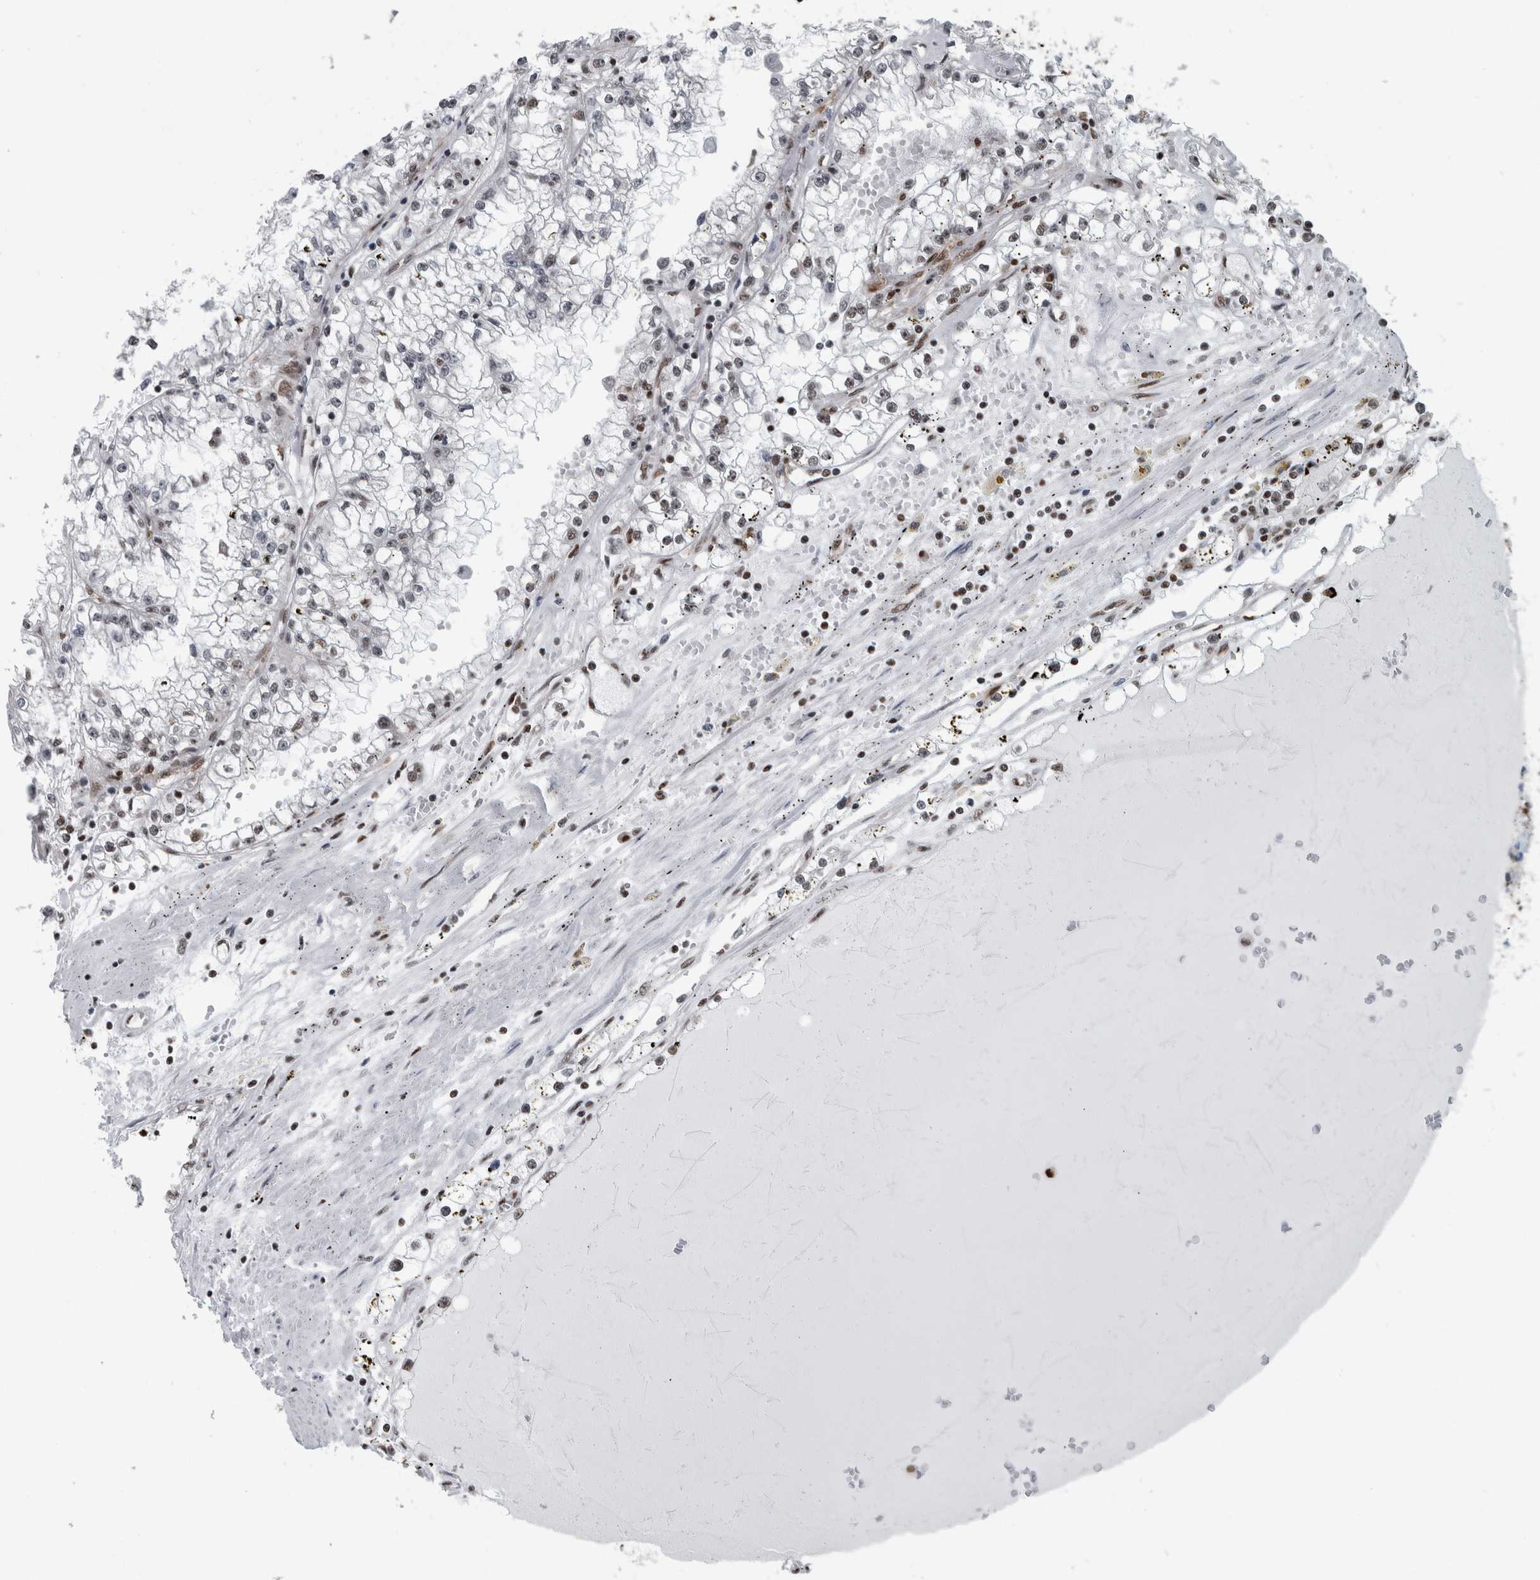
{"staining": {"intensity": "moderate", "quantity": "25%-75%", "location": "nuclear"}, "tissue": "renal cancer", "cell_type": "Tumor cells", "image_type": "cancer", "snomed": [{"axis": "morphology", "description": "Adenocarcinoma, NOS"}, {"axis": "topography", "description": "Kidney"}], "caption": "Protein expression analysis of human renal cancer reveals moderate nuclear expression in about 25%-75% of tumor cells.", "gene": "DNMT3A", "patient": {"sex": "male", "age": 56}}